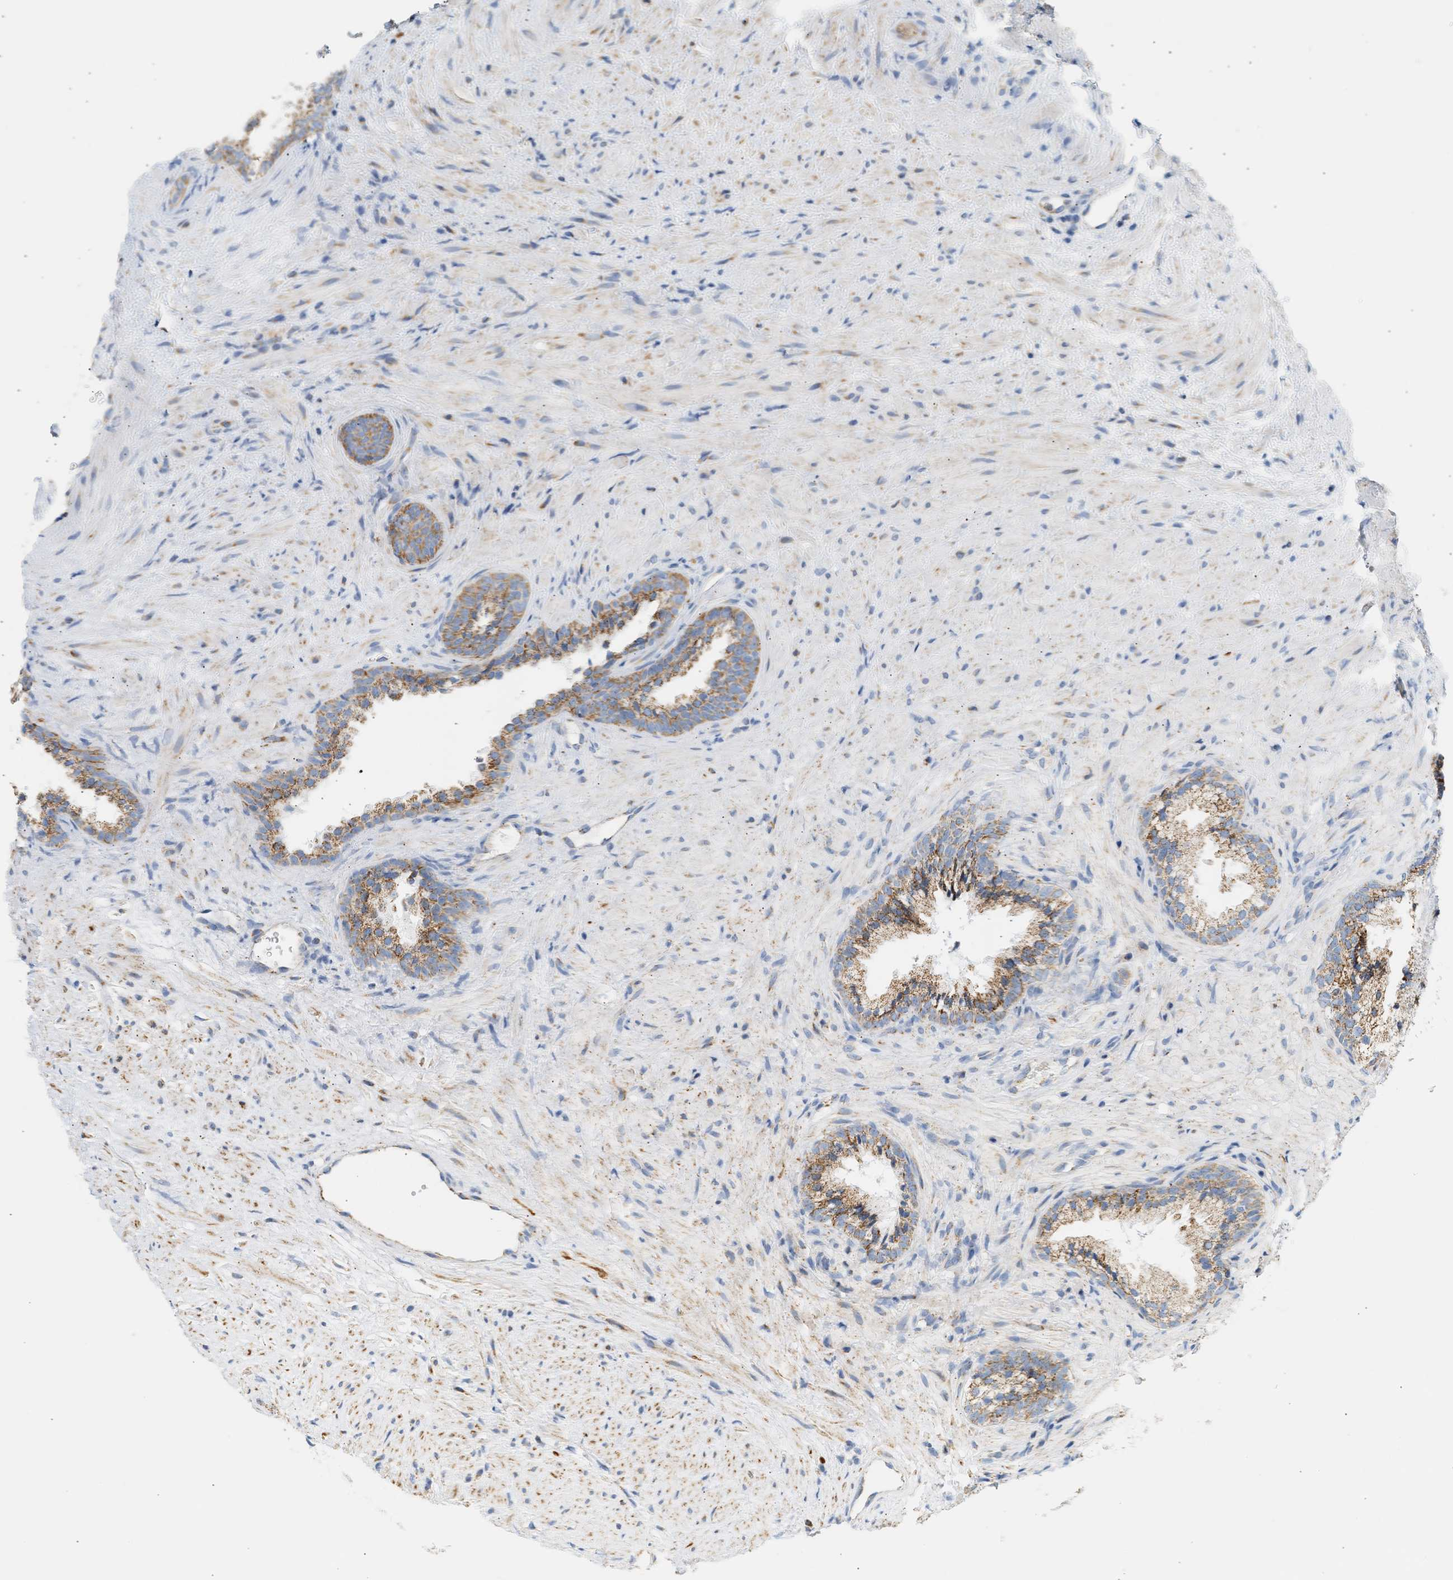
{"staining": {"intensity": "moderate", "quantity": ">75%", "location": "cytoplasmic/membranous"}, "tissue": "prostate", "cell_type": "Glandular cells", "image_type": "normal", "snomed": [{"axis": "morphology", "description": "Normal tissue, NOS"}, {"axis": "topography", "description": "Prostate"}], "caption": "Immunohistochemistry photomicrograph of benign prostate: human prostate stained using IHC shows medium levels of moderate protein expression localized specifically in the cytoplasmic/membranous of glandular cells, appearing as a cytoplasmic/membranous brown color.", "gene": "GRPEL2", "patient": {"sex": "male", "age": 76}}